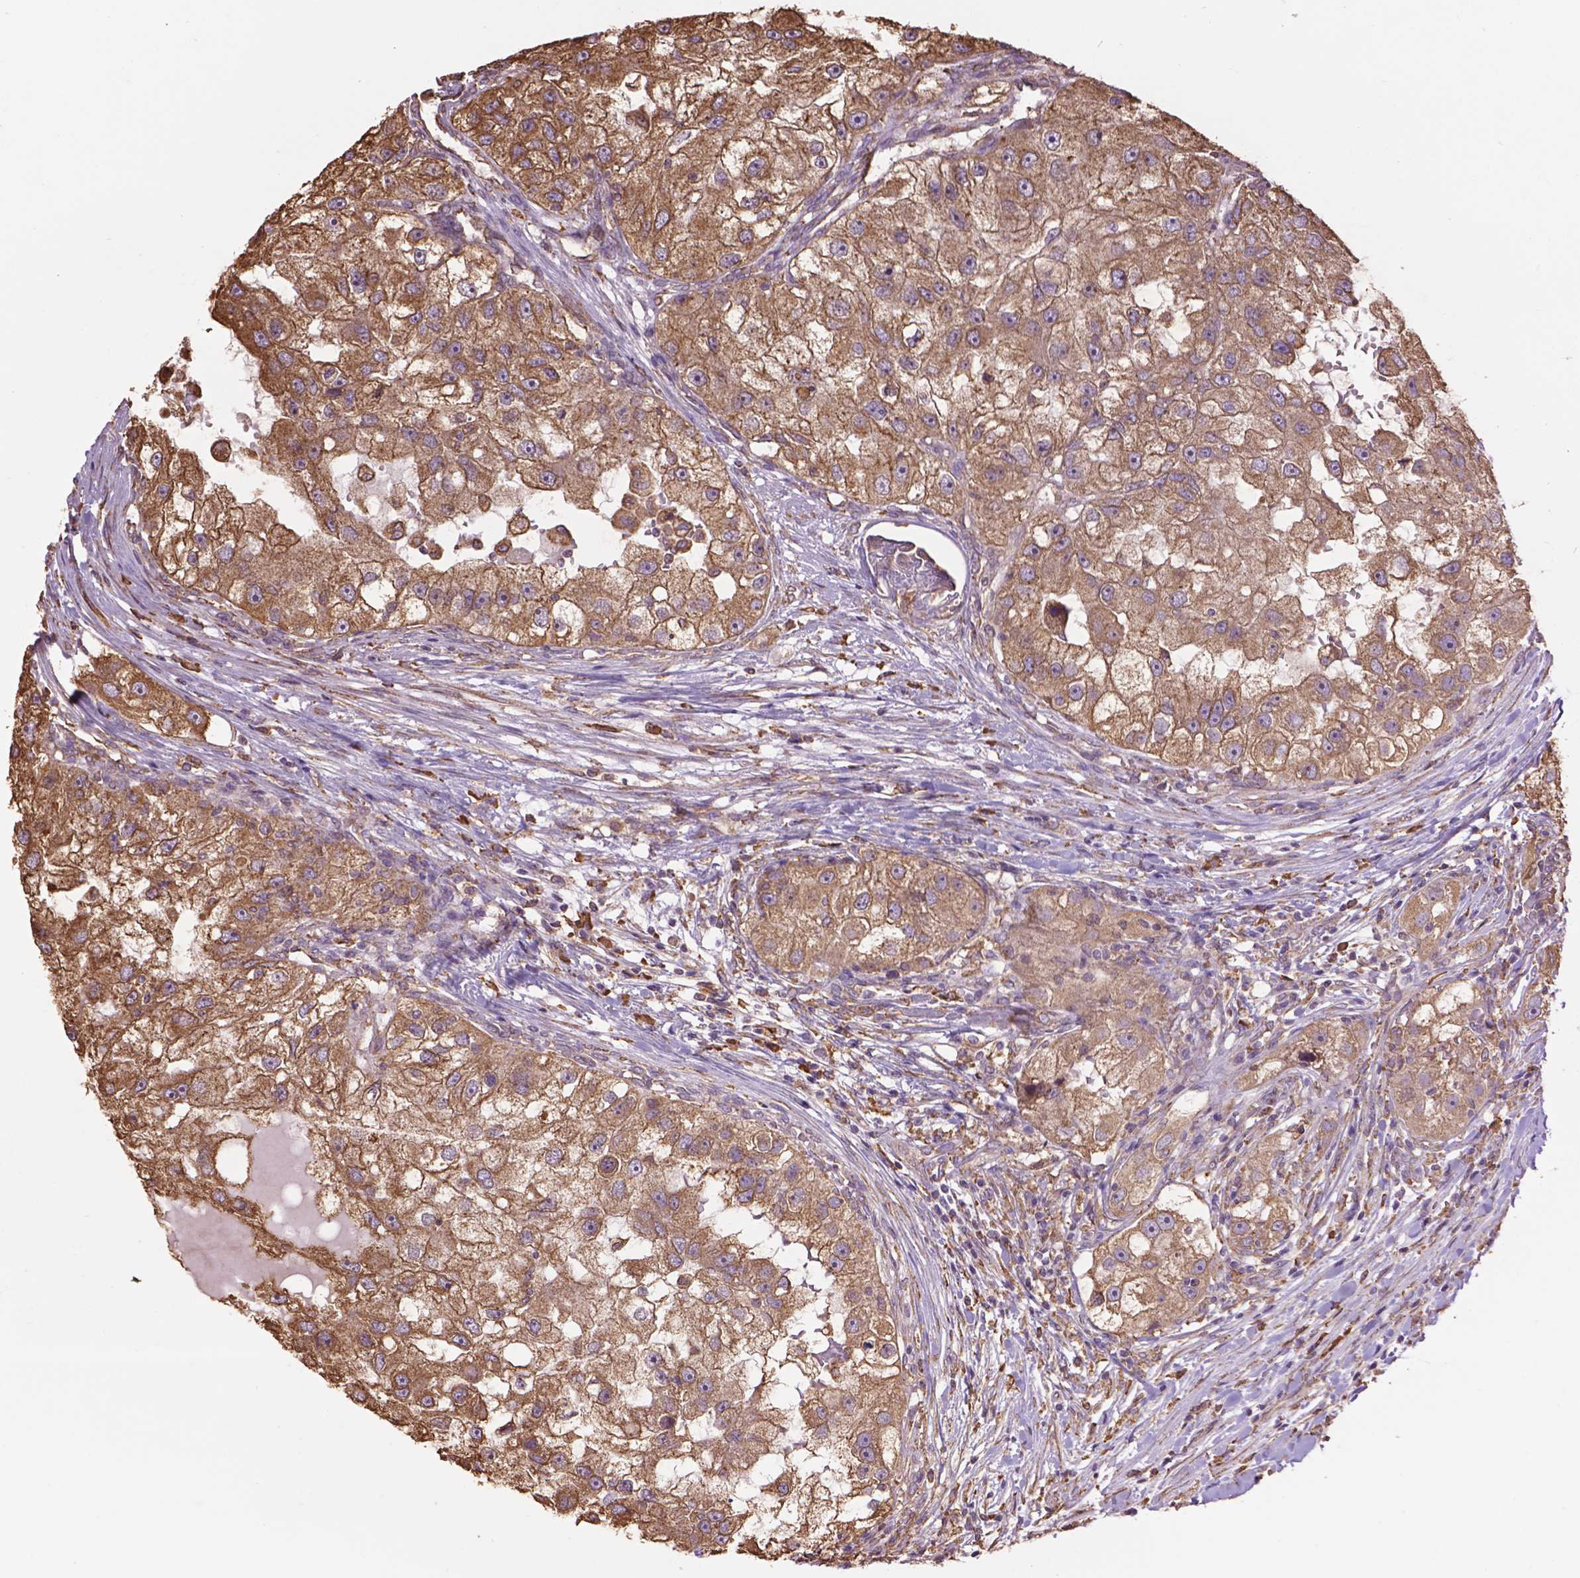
{"staining": {"intensity": "moderate", "quantity": ">75%", "location": "cytoplasmic/membranous"}, "tissue": "renal cancer", "cell_type": "Tumor cells", "image_type": "cancer", "snomed": [{"axis": "morphology", "description": "Adenocarcinoma, NOS"}, {"axis": "topography", "description": "Kidney"}], "caption": "This is a micrograph of immunohistochemistry (IHC) staining of adenocarcinoma (renal), which shows moderate staining in the cytoplasmic/membranous of tumor cells.", "gene": "PPP2R5E", "patient": {"sex": "male", "age": 63}}